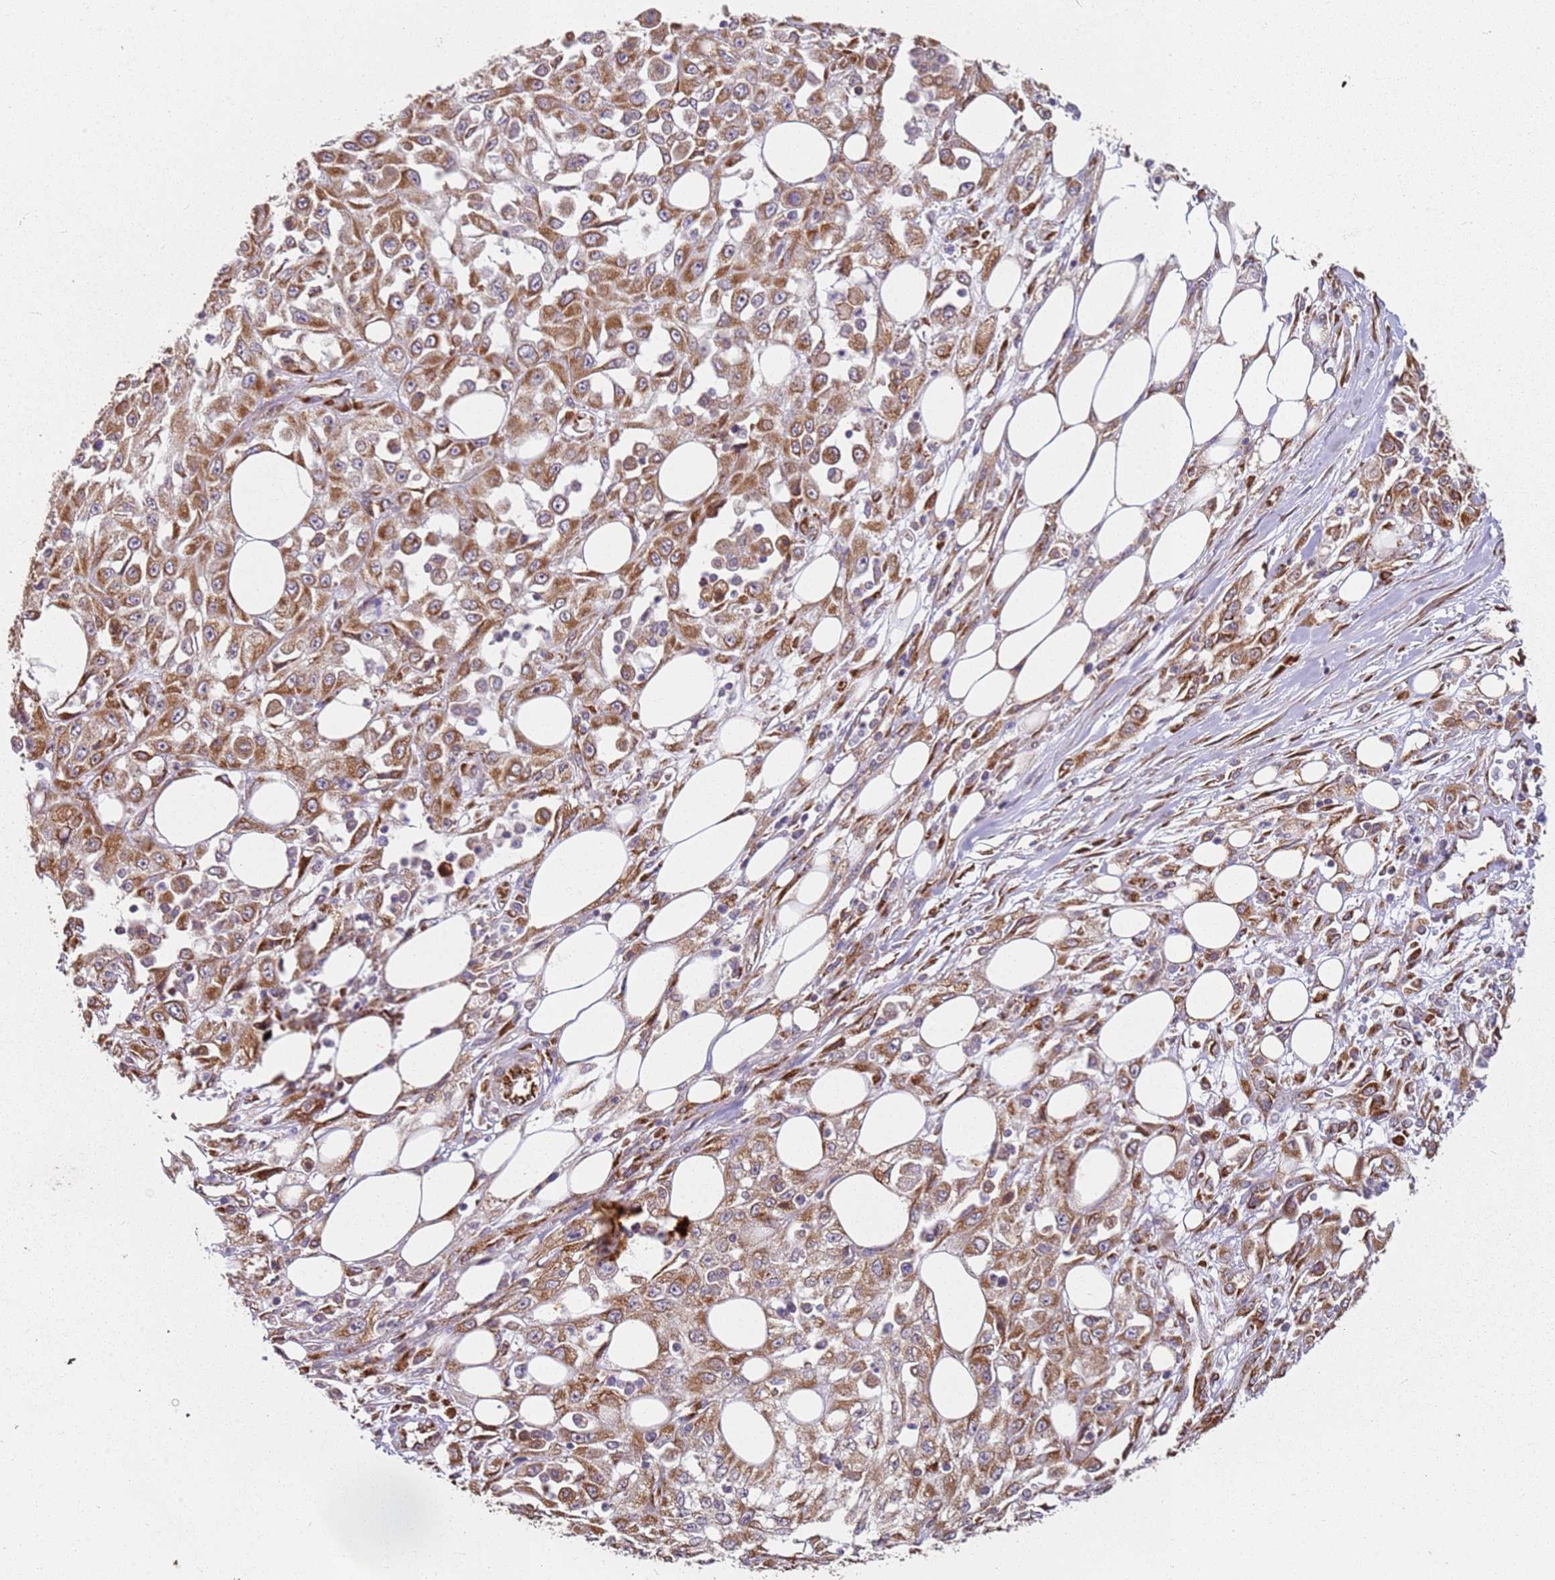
{"staining": {"intensity": "moderate", "quantity": ">75%", "location": "cytoplasmic/membranous"}, "tissue": "skin cancer", "cell_type": "Tumor cells", "image_type": "cancer", "snomed": [{"axis": "morphology", "description": "Squamous cell carcinoma, NOS"}, {"axis": "morphology", "description": "Squamous cell carcinoma, metastatic, NOS"}, {"axis": "topography", "description": "Skin"}, {"axis": "topography", "description": "Lymph node"}], "caption": "Approximately >75% of tumor cells in human metastatic squamous cell carcinoma (skin) reveal moderate cytoplasmic/membranous protein positivity as visualized by brown immunohistochemical staining.", "gene": "ARFRP1", "patient": {"sex": "male", "age": 75}}